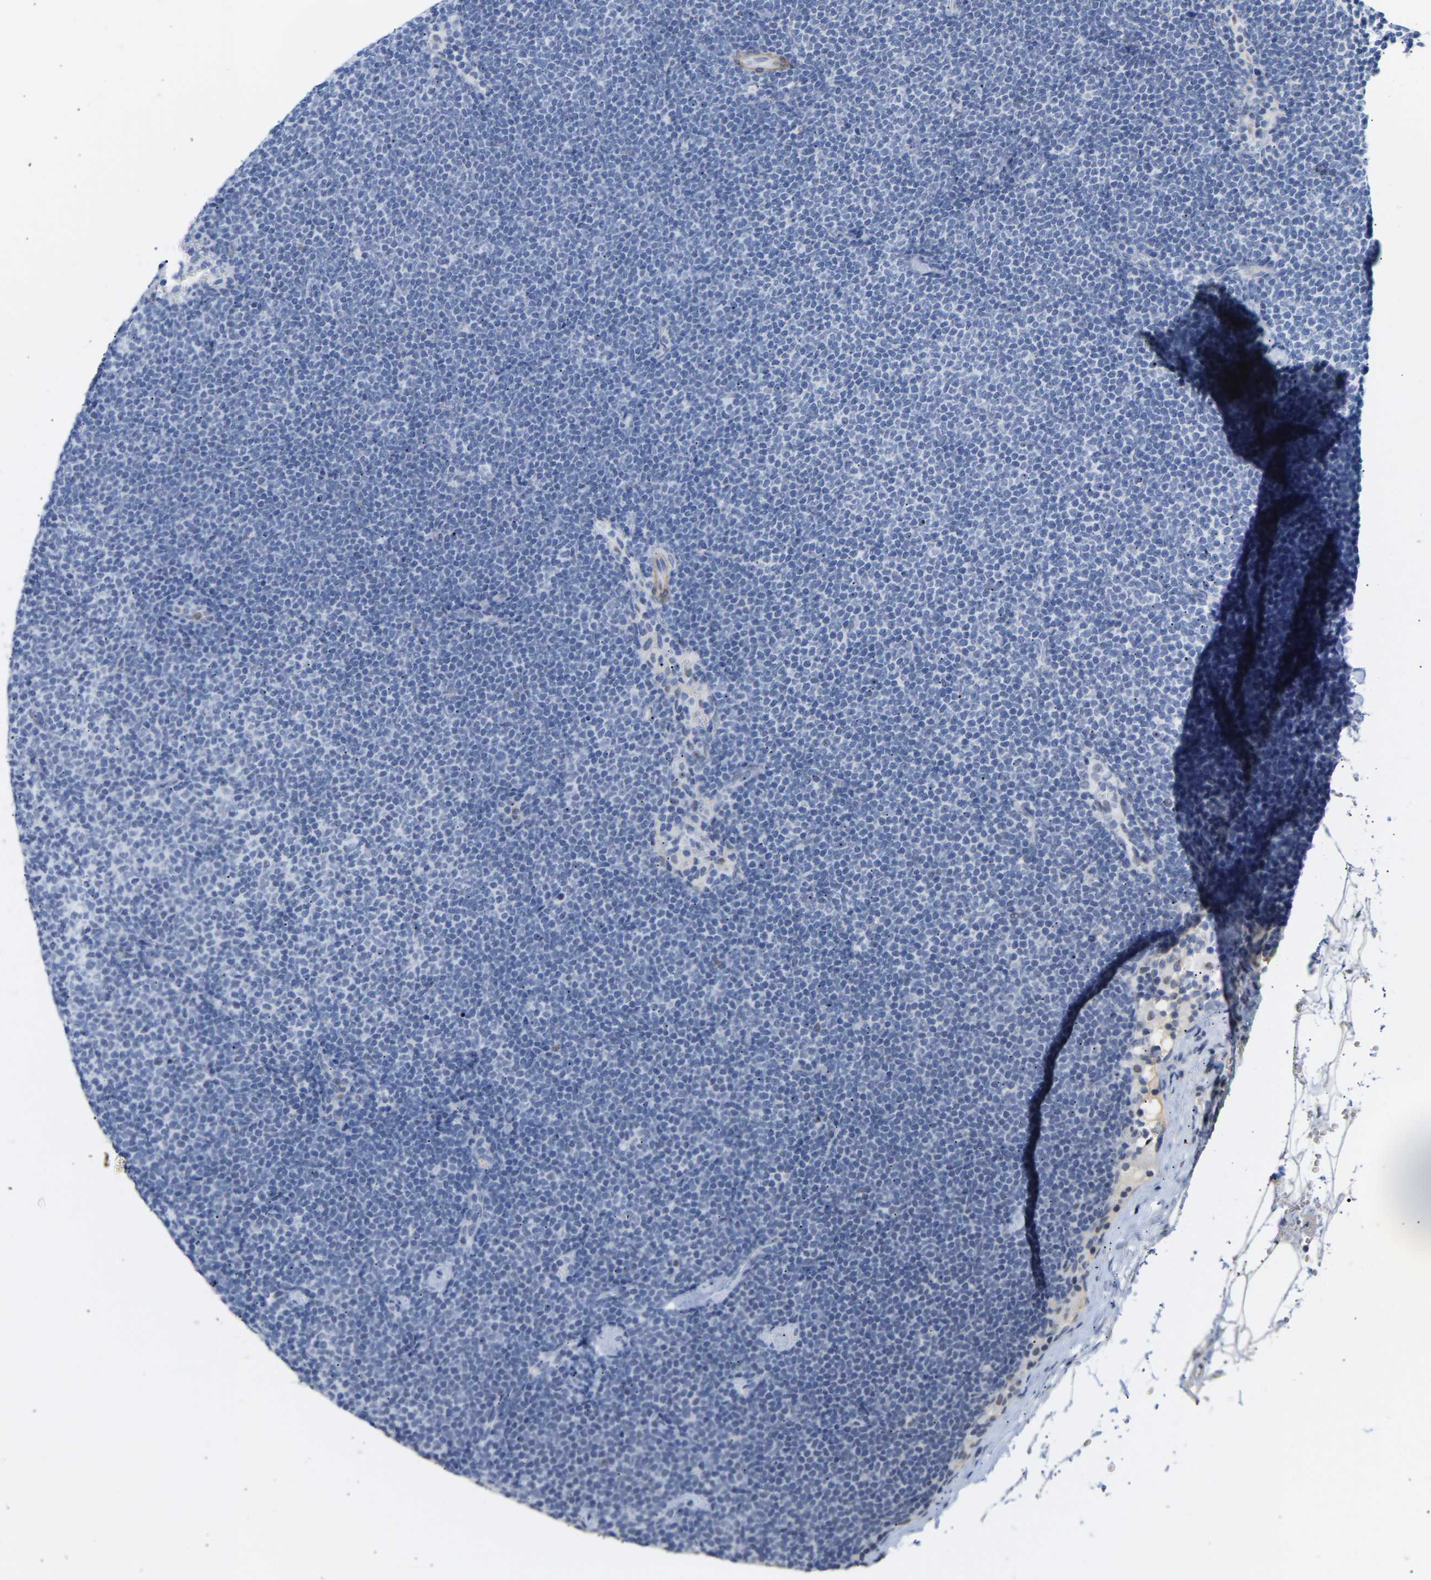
{"staining": {"intensity": "negative", "quantity": "none", "location": "none"}, "tissue": "lymphoma", "cell_type": "Tumor cells", "image_type": "cancer", "snomed": [{"axis": "morphology", "description": "Malignant lymphoma, non-Hodgkin's type, Low grade"}, {"axis": "topography", "description": "Lymph node"}], "caption": "IHC of human malignant lymphoma, non-Hodgkin's type (low-grade) exhibits no staining in tumor cells. (DAB (3,3'-diaminobenzidine) immunohistochemistry with hematoxylin counter stain).", "gene": "AMPH", "patient": {"sex": "female", "age": 53}}